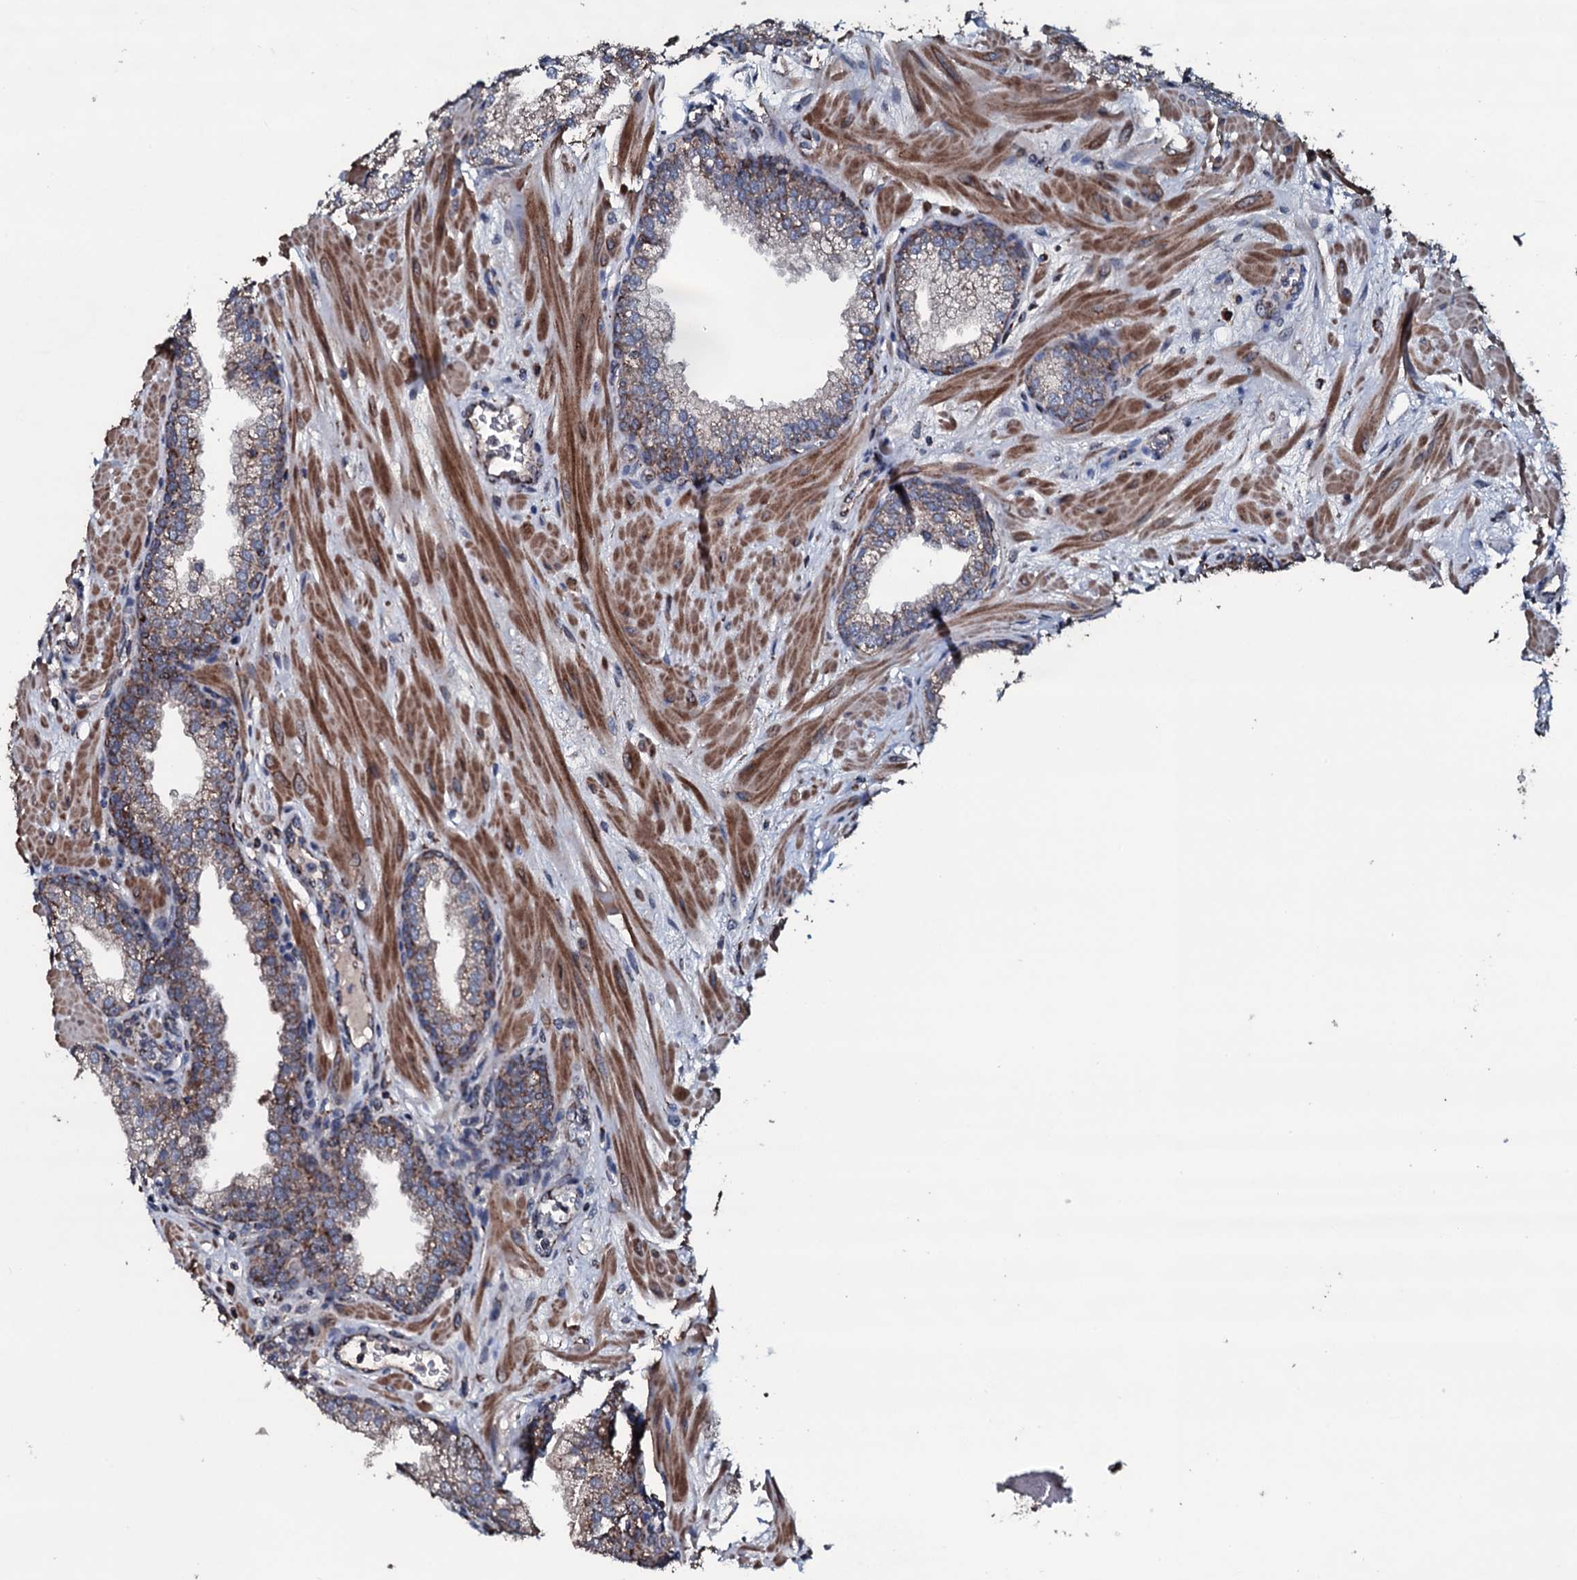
{"staining": {"intensity": "strong", "quantity": "25%-75%", "location": "cytoplasmic/membranous"}, "tissue": "prostate", "cell_type": "Glandular cells", "image_type": "normal", "snomed": [{"axis": "morphology", "description": "Normal tissue, NOS"}, {"axis": "topography", "description": "Prostate"}], "caption": "A brown stain highlights strong cytoplasmic/membranous positivity of a protein in glandular cells of unremarkable human prostate. The staining is performed using DAB brown chromogen to label protein expression. The nuclei are counter-stained blue using hematoxylin.", "gene": "DYNC2I2", "patient": {"sex": "male", "age": 60}}